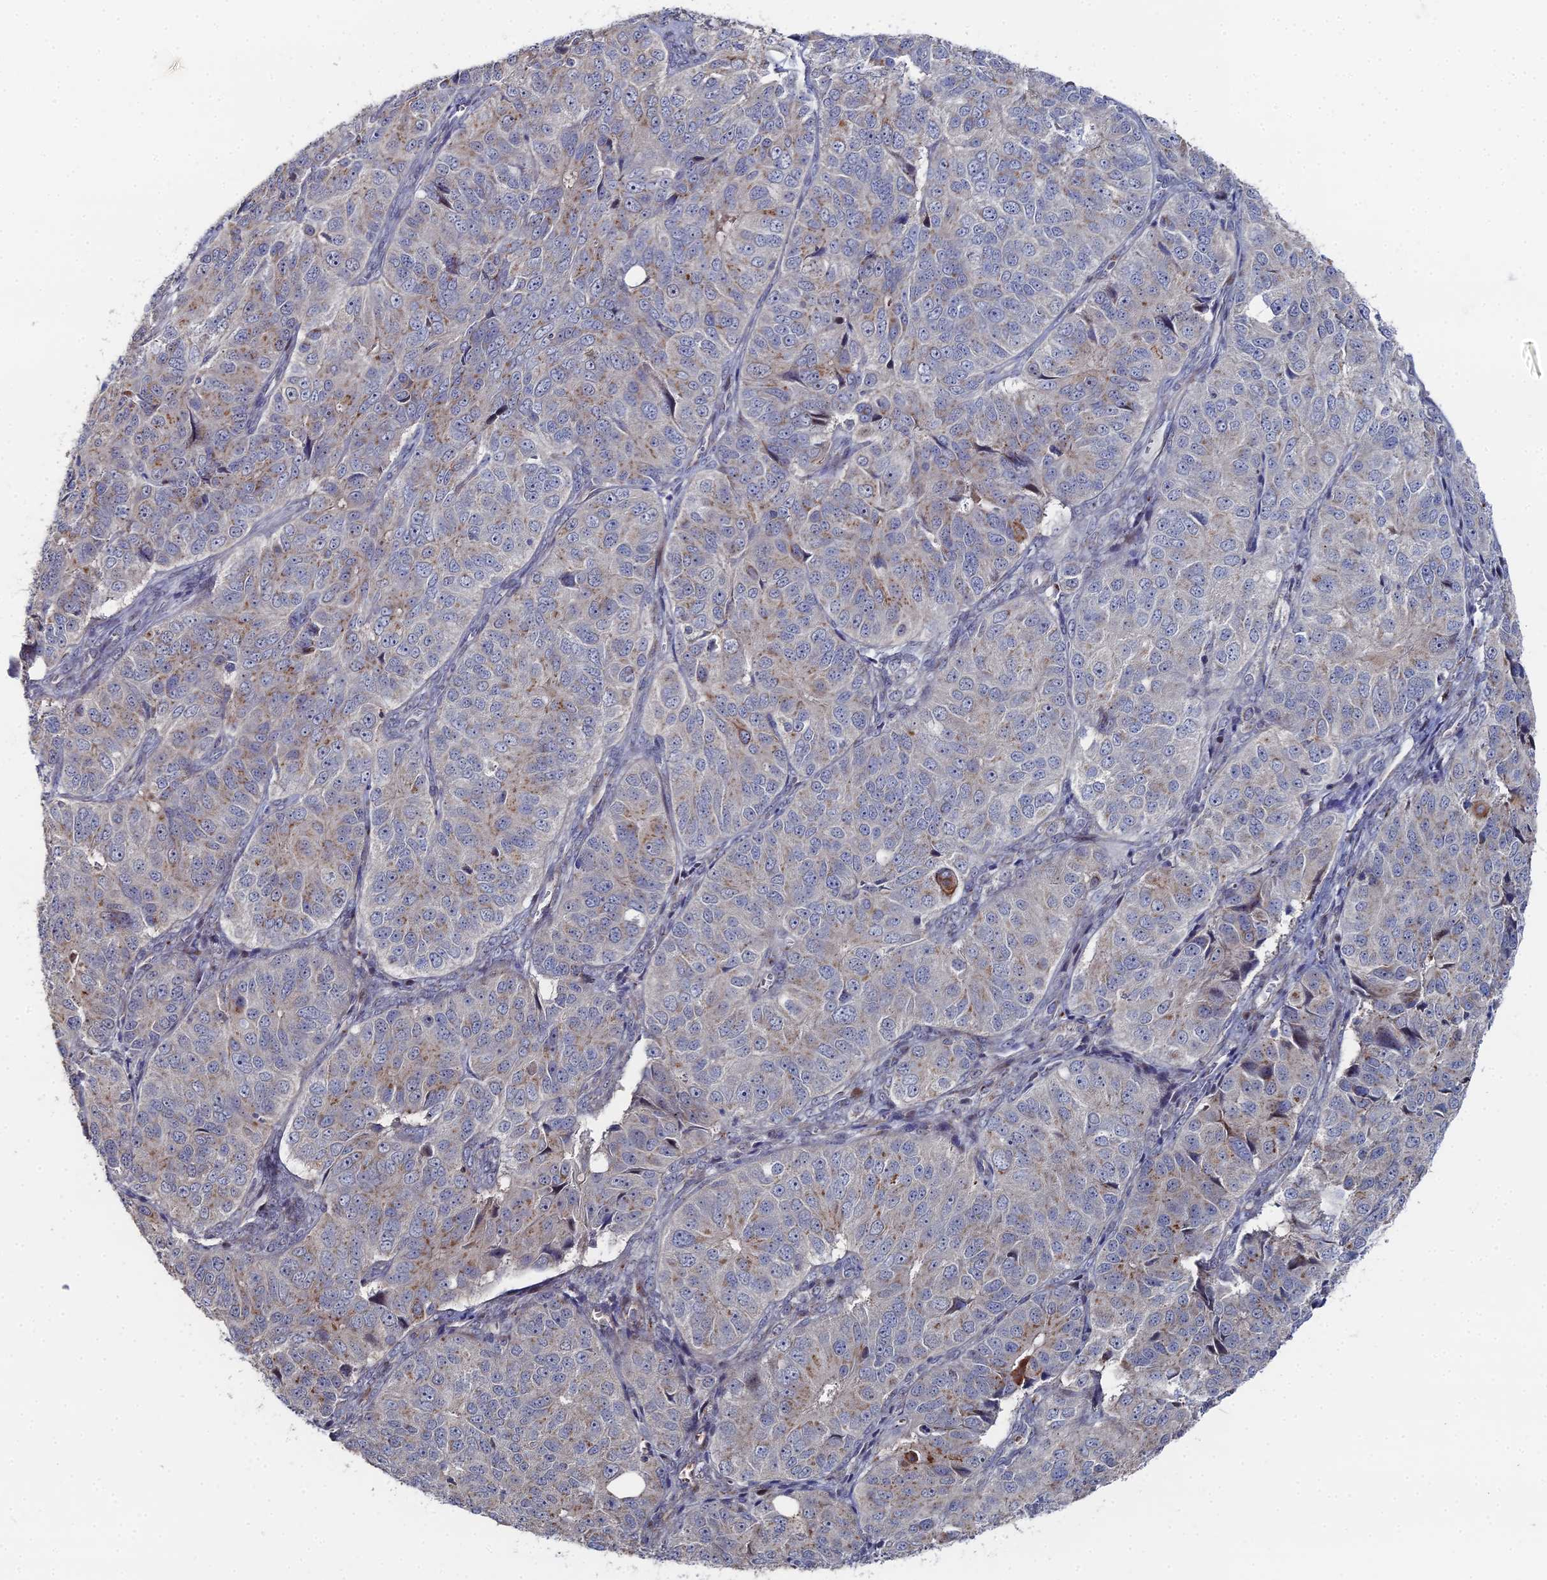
{"staining": {"intensity": "moderate", "quantity": "<25%", "location": "cytoplasmic/membranous"}, "tissue": "ovarian cancer", "cell_type": "Tumor cells", "image_type": "cancer", "snomed": [{"axis": "morphology", "description": "Carcinoma, endometroid"}, {"axis": "topography", "description": "Ovary"}], "caption": "Moderate cytoplasmic/membranous staining for a protein is seen in approximately <25% of tumor cells of ovarian cancer using immunohistochemistry (IHC).", "gene": "SGMS1", "patient": {"sex": "female", "age": 51}}